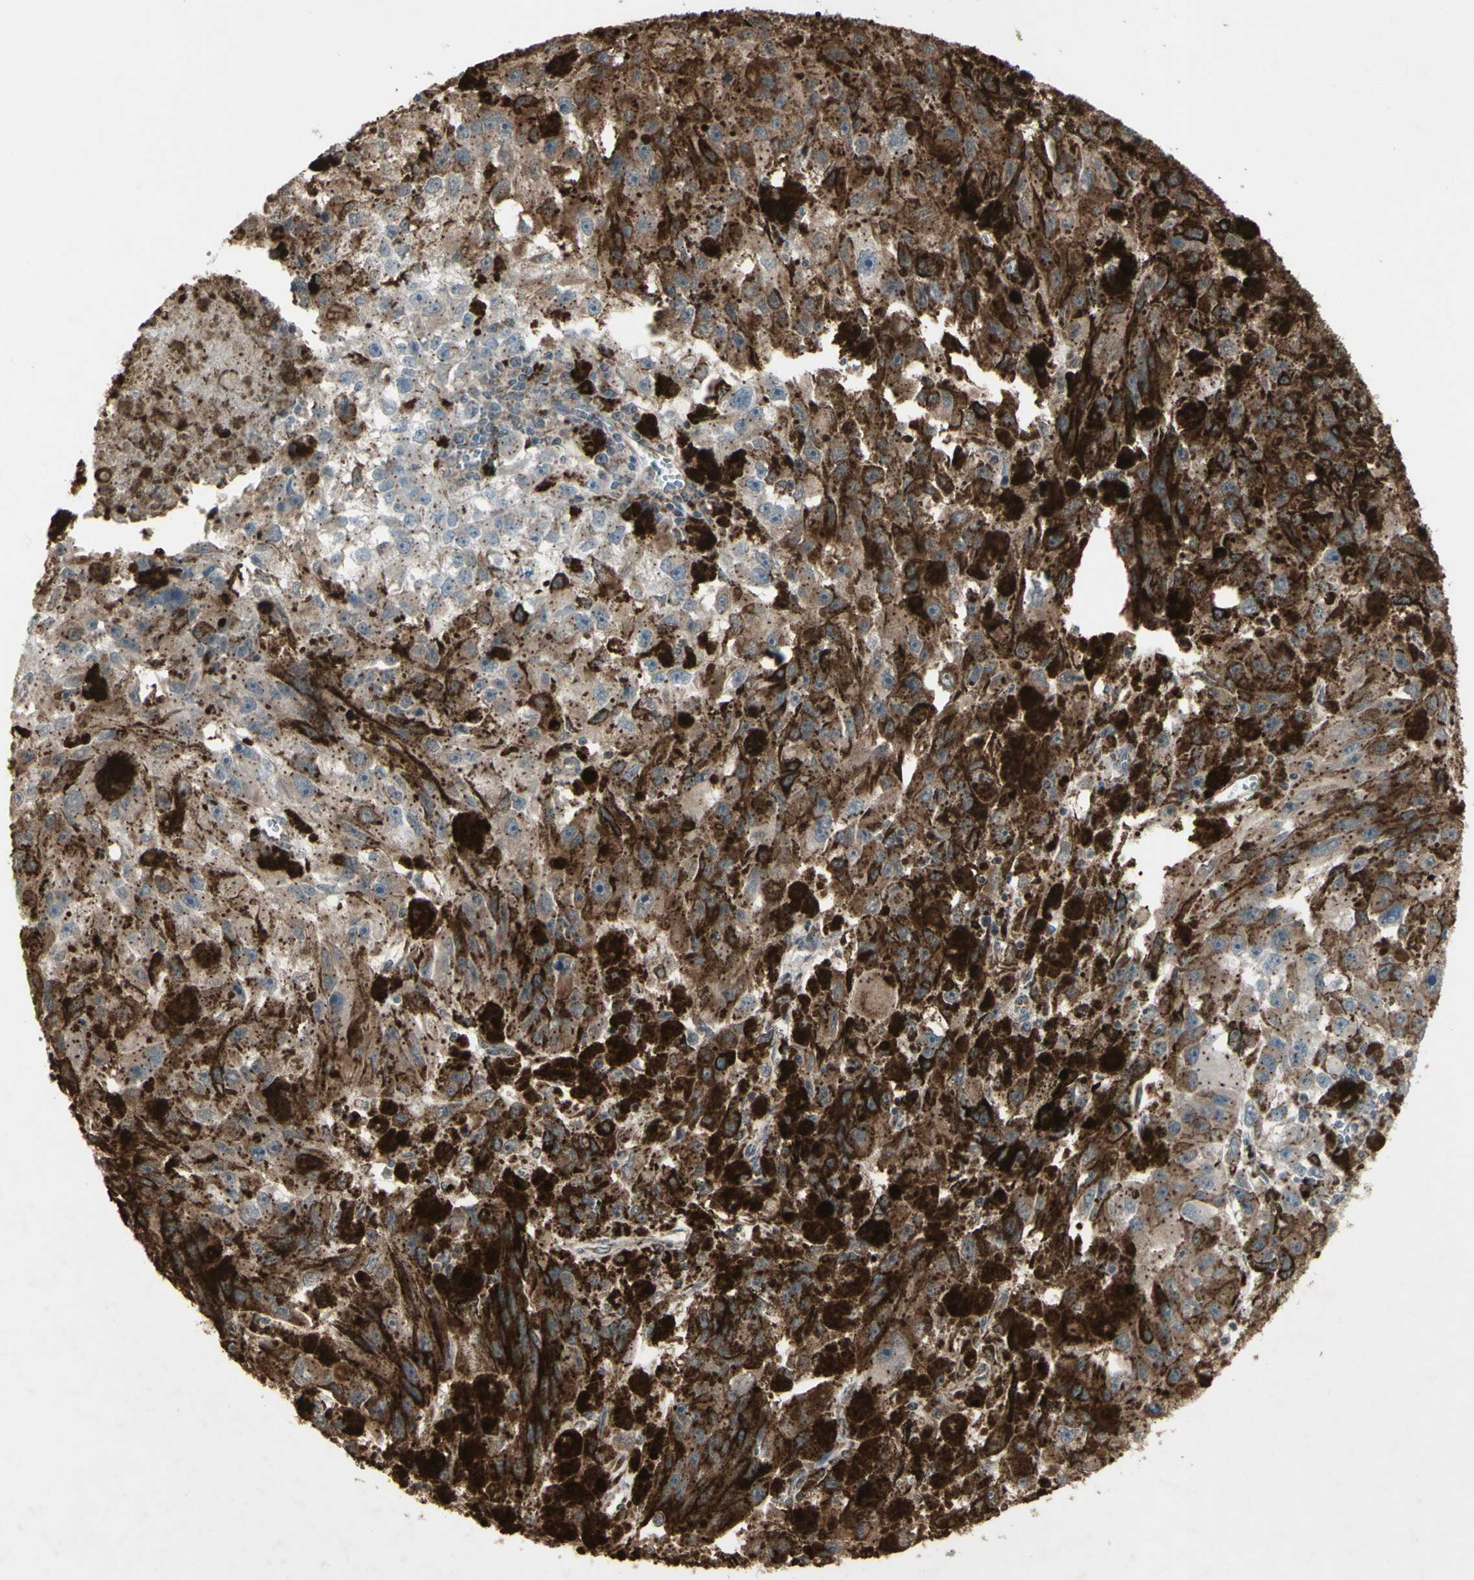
{"staining": {"intensity": "weak", "quantity": ">75%", "location": "cytoplasmic/membranous"}, "tissue": "melanoma", "cell_type": "Tumor cells", "image_type": "cancer", "snomed": [{"axis": "morphology", "description": "Malignant melanoma, NOS"}, {"axis": "topography", "description": "Skin"}], "caption": "A photomicrograph showing weak cytoplasmic/membranous expression in approximately >75% of tumor cells in melanoma, as visualized by brown immunohistochemical staining.", "gene": "FXYD3", "patient": {"sex": "female", "age": 104}}